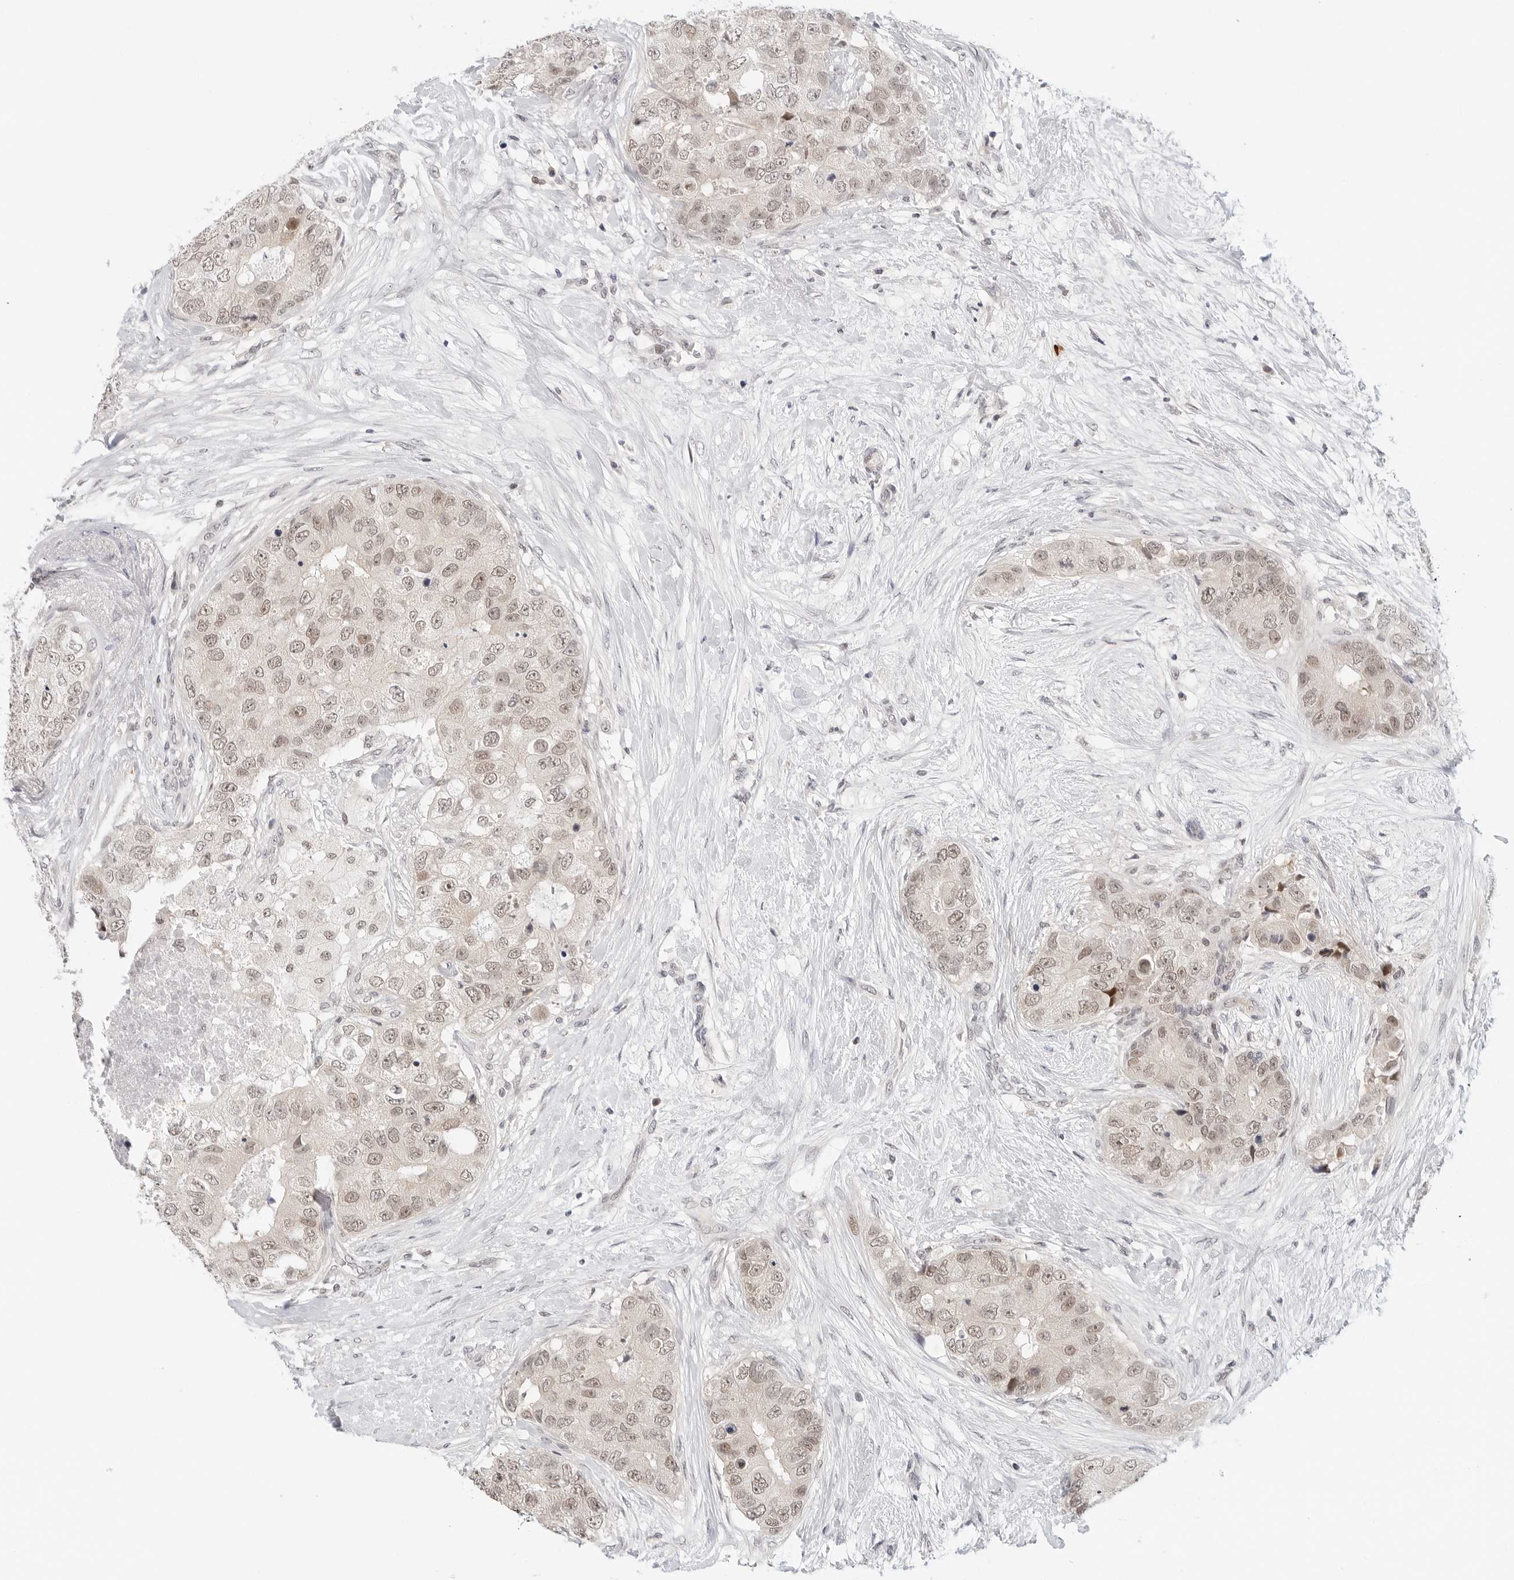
{"staining": {"intensity": "weak", "quantity": ">75%", "location": "nuclear"}, "tissue": "breast cancer", "cell_type": "Tumor cells", "image_type": "cancer", "snomed": [{"axis": "morphology", "description": "Duct carcinoma"}, {"axis": "topography", "description": "Breast"}], "caption": "Invasive ductal carcinoma (breast) stained for a protein reveals weak nuclear positivity in tumor cells.", "gene": "TSEN2", "patient": {"sex": "female", "age": 62}}